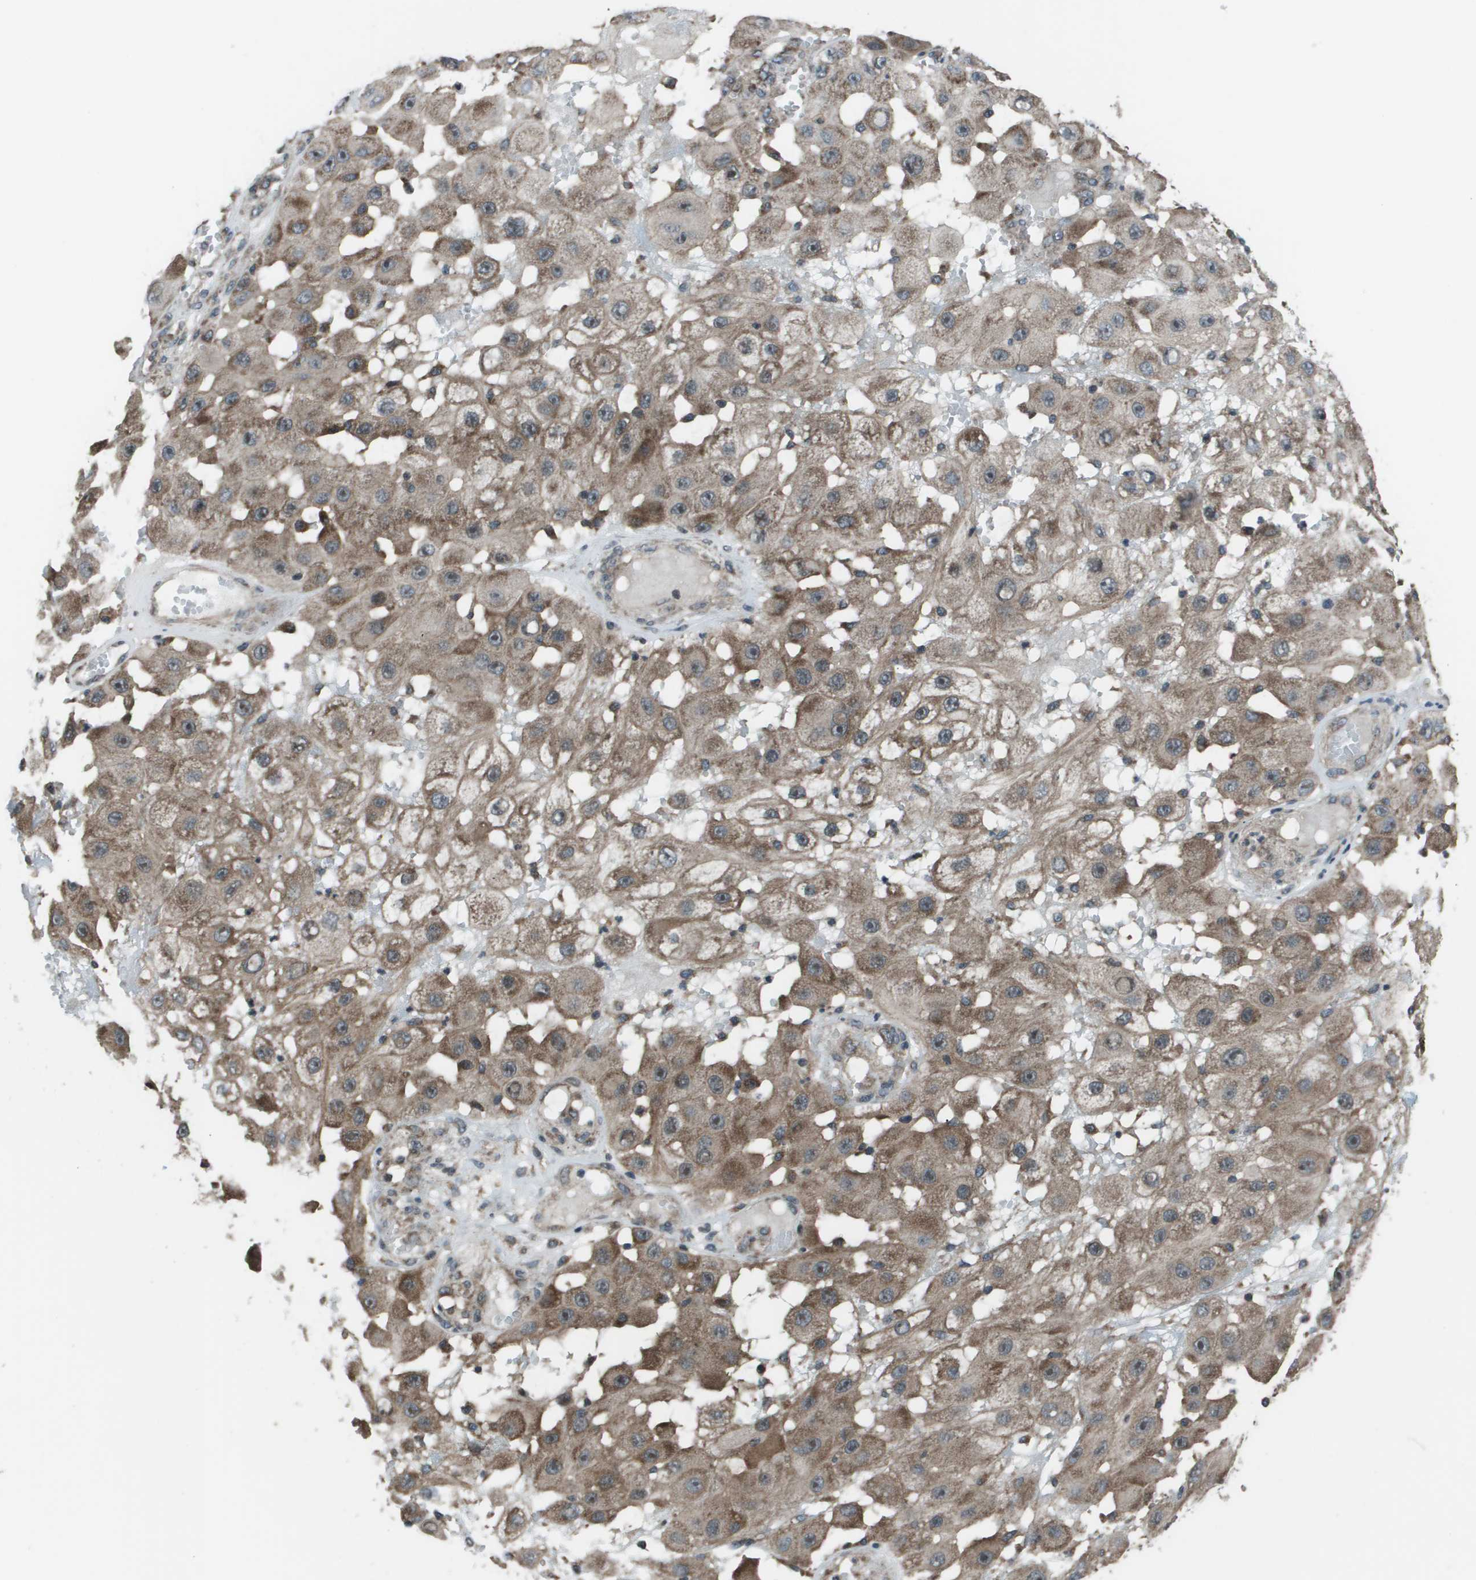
{"staining": {"intensity": "moderate", "quantity": "25%-75%", "location": "cytoplasmic/membranous"}, "tissue": "melanoma", "cell_type": "Tumor cells", "image_type": "cancer", "snomed": [{"axis": "morphology", "description": "Malignant melanoma, NOS"}, {"axis": "topography", "description": "Skin"}], "caption": "Malignant melanoma was stained to show a protein in brown. There is medium levels of moderate cytoplasmic/membranous positivity in about 25%-75% of tumor cells. Using DAB (3,3'-diaminobenzidine) (brown) and hematoxylin (blue) stains, captured at high magnification using brightfield microscopy.", "gene": "PPFIA1", "patient": {"sex": "female", "age": 81}}